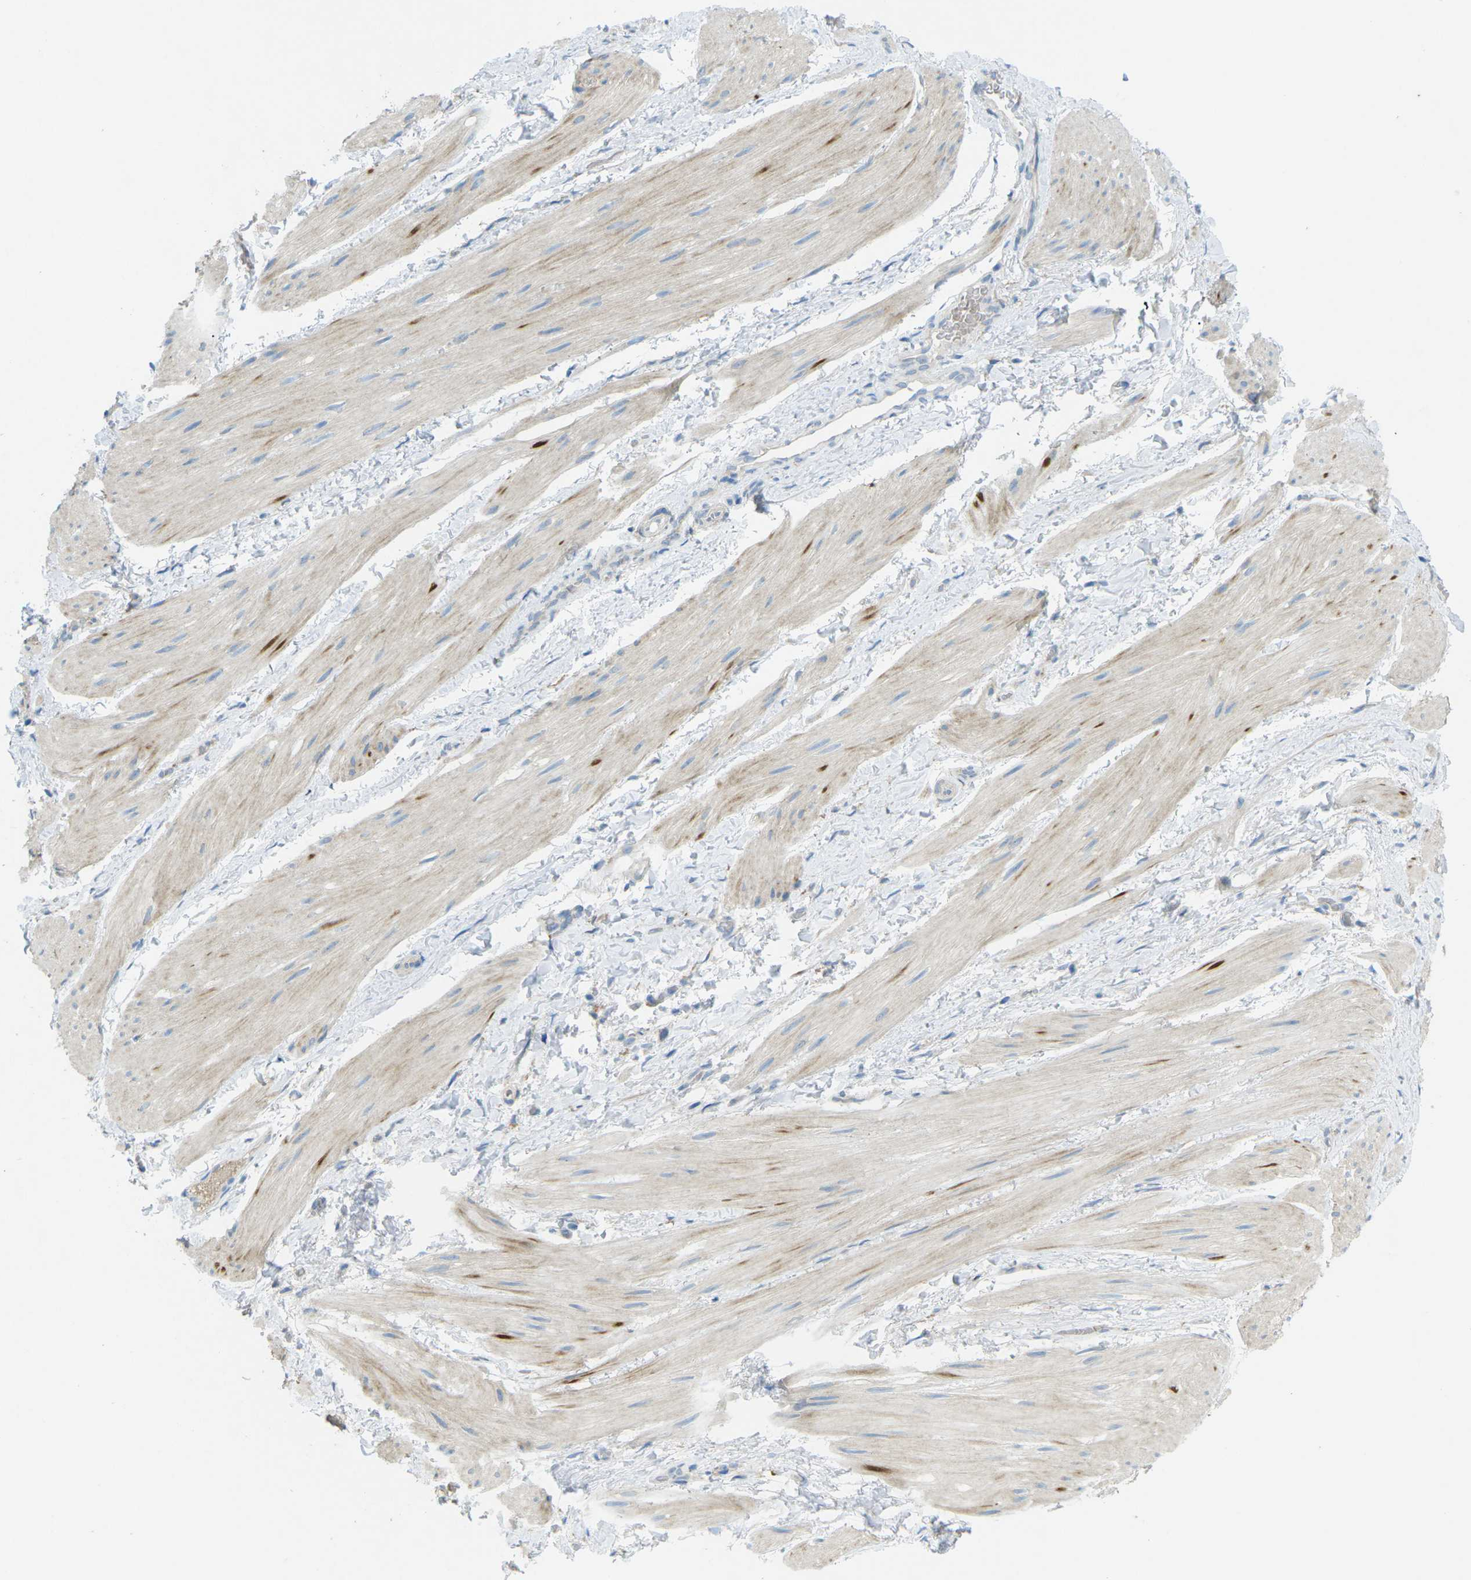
{"staining": {"intensity": "weak", "quantity": ">75%", "location": "cytoplasmic/membranous"}, "tissue": "smooth muscle", "cell_type": "Smooth muscle cells", "image_type": "normal", "snomed": [{"axis": "morphology", "description": "Normal tissue, NOS"}, {"axis": "topography", "description": "Smooth muscle"}], "caption": "Smooth muscle stained with immunohistochemistry (IHC) reveals weak cytoplasmic/membranous expression in approximately >75% of smooth muscle cells.", "gene": "MYLK4", "patient": {"sex": "male", "age": 16}}